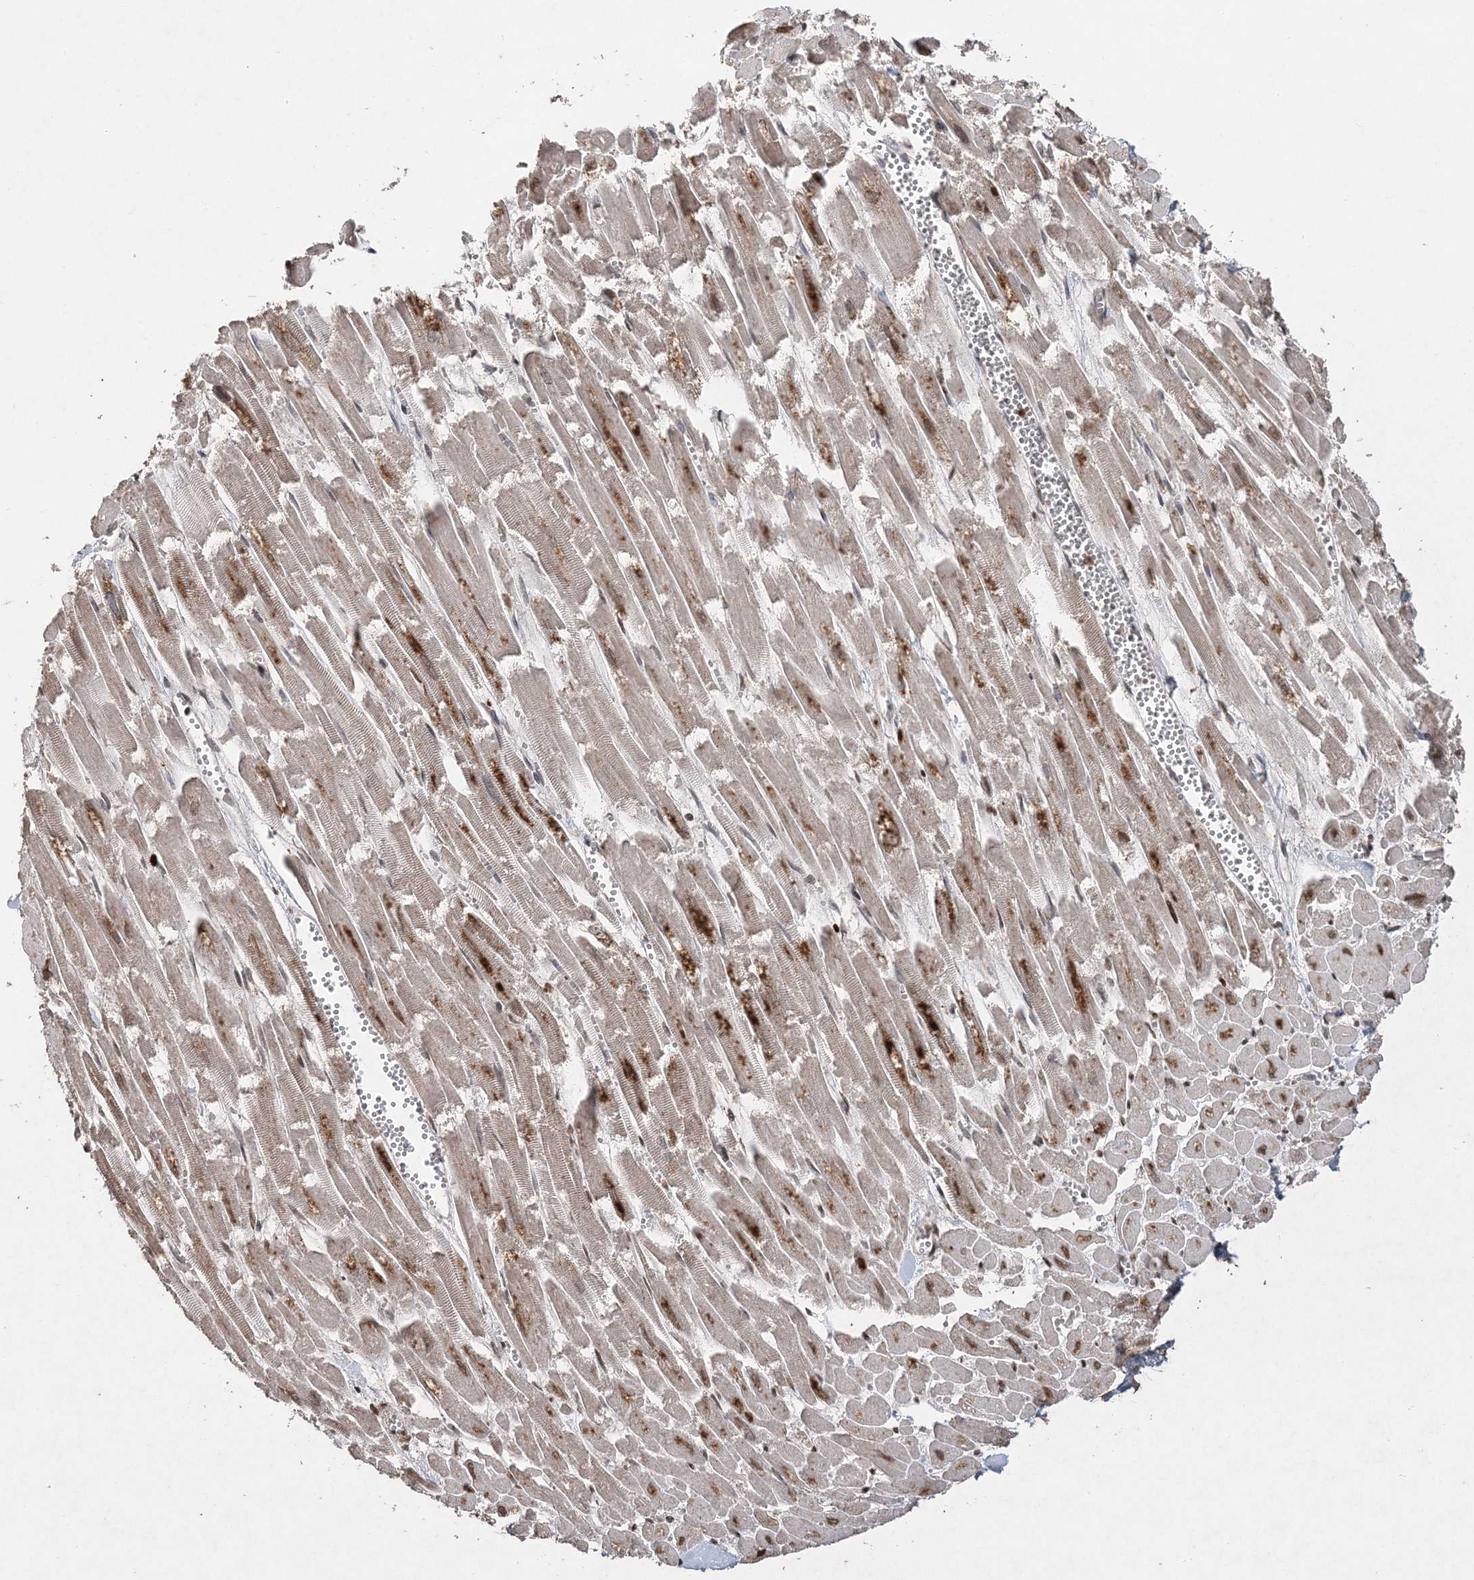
{"staining": {"intensity": "moderate", "quantity": "25%-75%", "location": "cytoplasmic/membranous"}, "tissue": "heart muscle", "cell_type": "Cardiomyocytes", "image_type": "normal", "snomed": [{"axis": "morphology", "description": "Normal tissue, NOS"}, {"axis": "topography", "description": "Heart"}], "caption": "Normal heart muscle shows moderate cytoplasmic/membranous positivity in approximately 25%-75% of cardiomyocytes (IHC, brightfield microscopy, high magnification)..", "gene": "RAB14", "patient": {"sex": "male", "age": 54}}